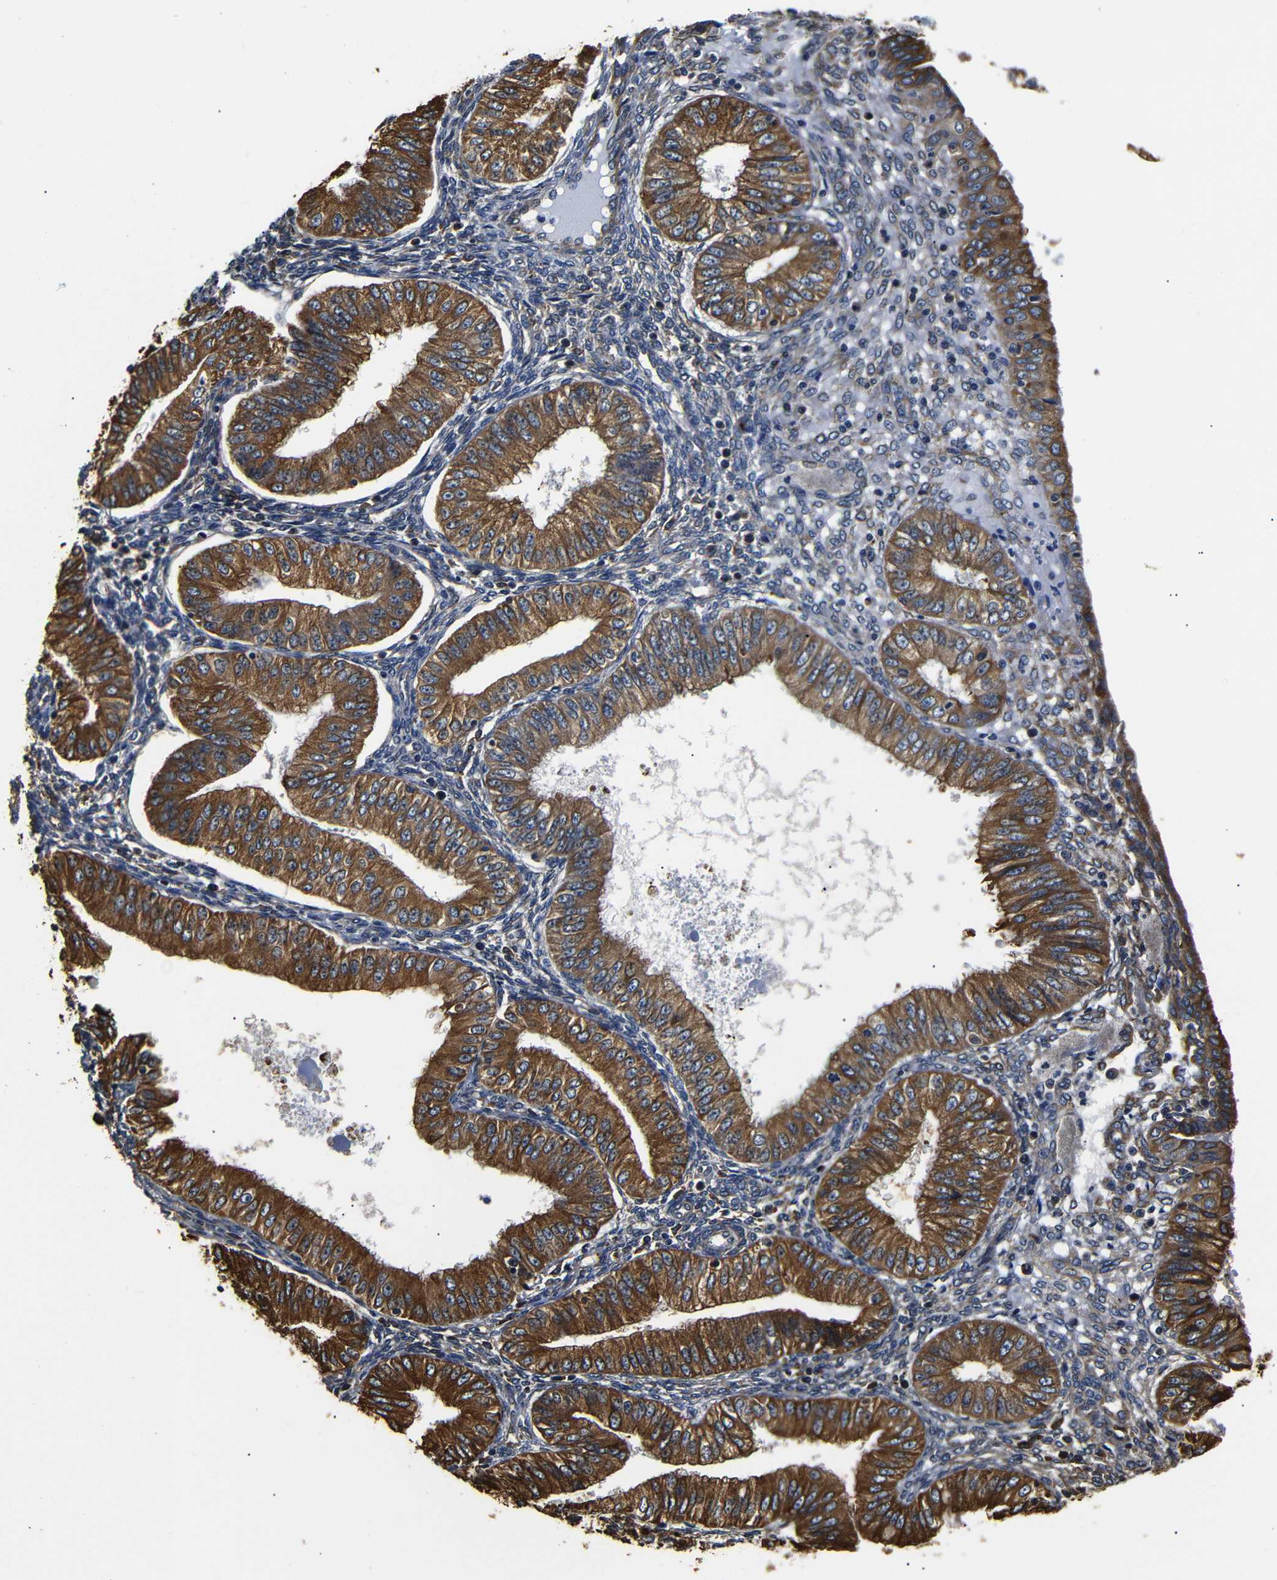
{"staining": {"intensity": "moderate", "quantity": ">75%", "location": "cytoplasmic/membranous"}, "tissue": "endometrial cancer", "cell_type": "Tumor cells", "image_type": "cancer", "snomed": [{"axis": "morphology", "description": "Normal tissue, NOS"}, {"axis": "morphology", "description": "Adenocarcinoma, NOS"}, {"axis": "topography", "description": "Endometrium"}], "caption": "IHC (DAB) staining of human adenocarcinoma (endometrial) demonstrates moderate cytoplasmic/membranous protein expression in approximately >75% of tumor cells. (DAB (3,3'-diaminobenzidine) IHC with brightfield microscopy, high magnification).", "gene": "HHIP", "patient": {"sex": "female", "age": 53}}